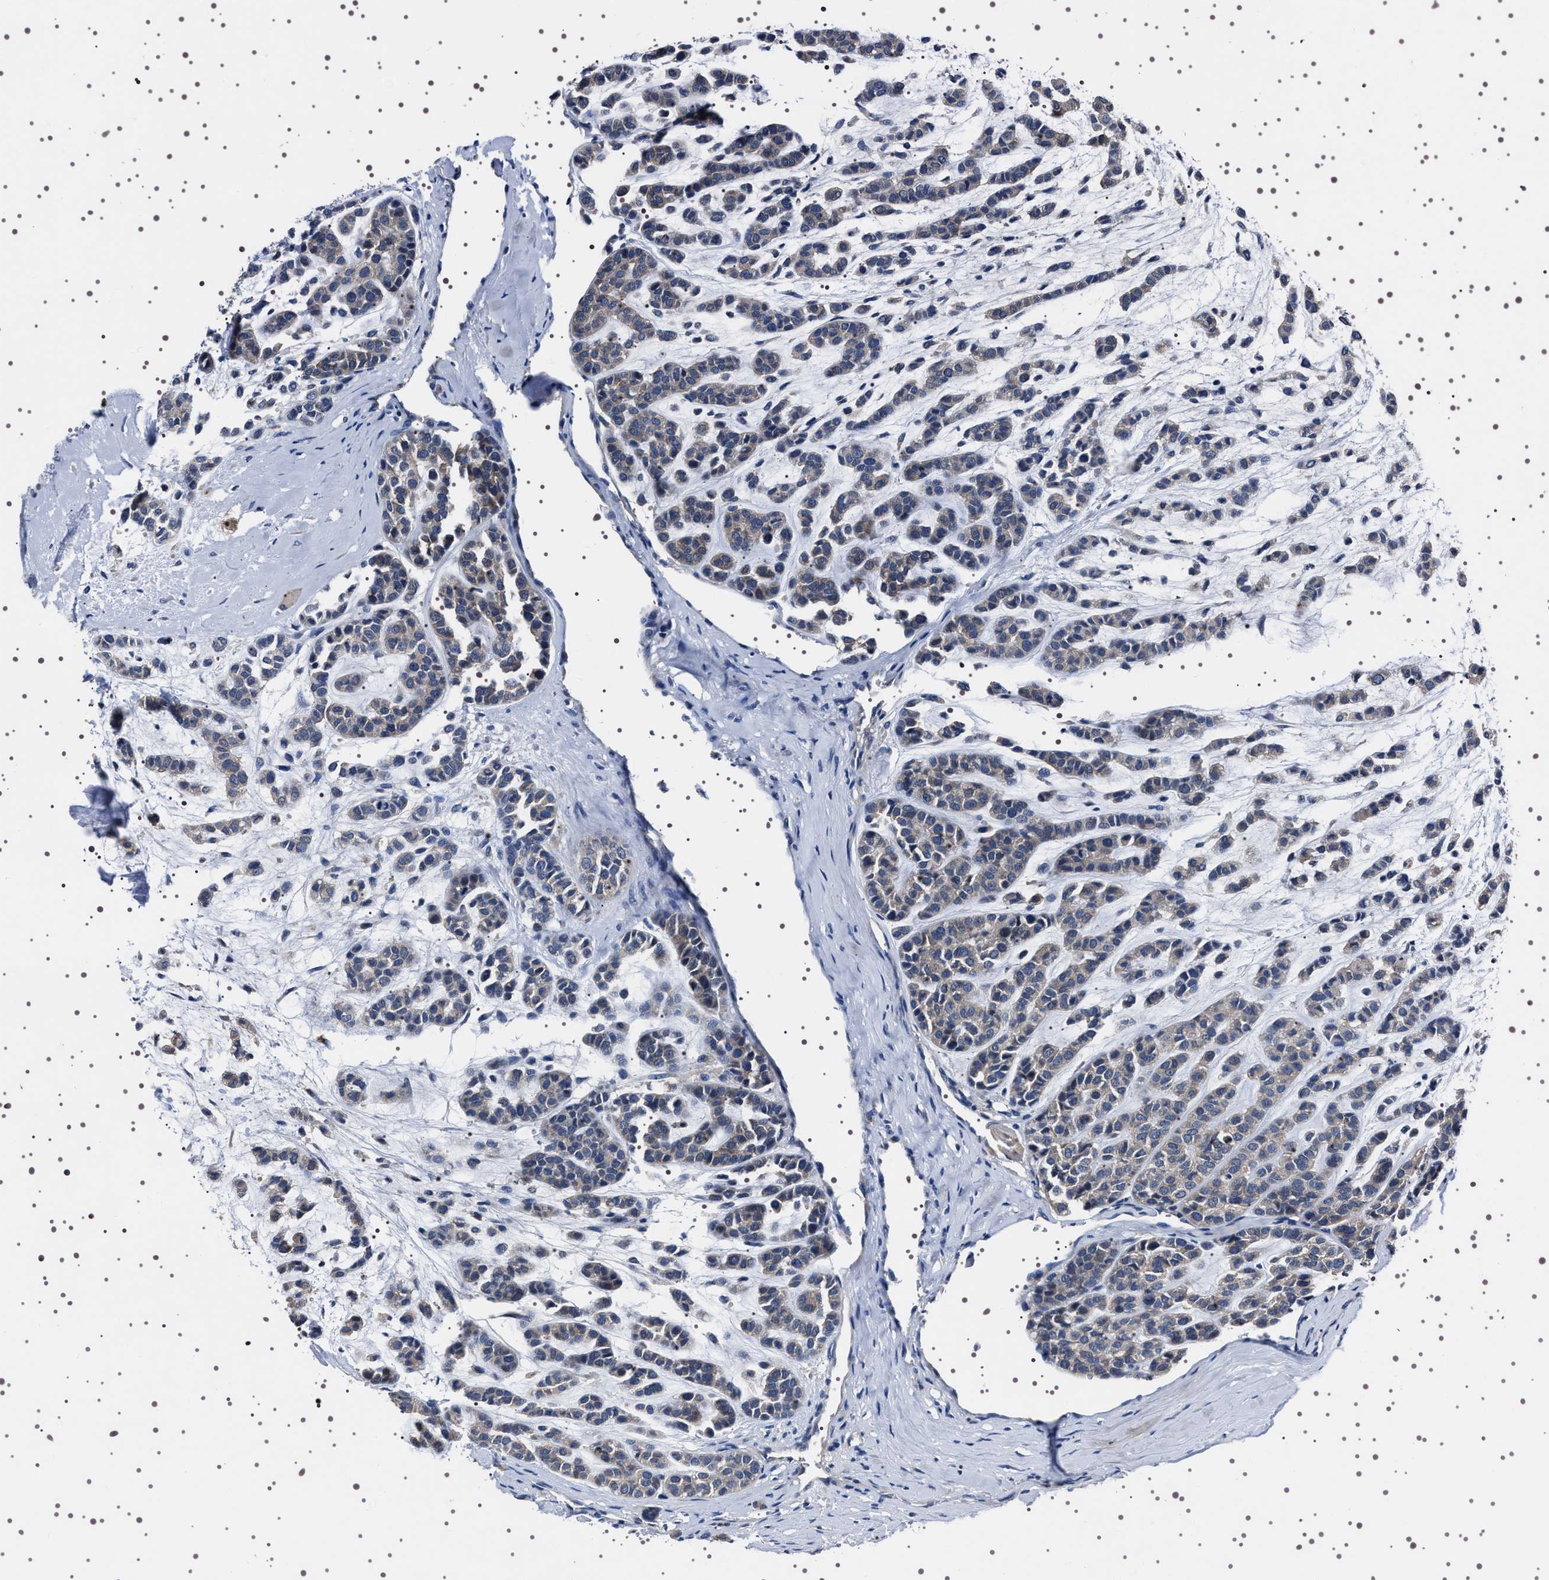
{"staining": {"intensity": "weak", "quantity": ">75%", "location": "cytoplasmic/membranous"}, "tissue": "head and neck cancer", "cell_type": "Tumor cells", "image_type": "cancer", "snomed": [{"axis": "morphology", "description": "Adenocarcinoma, NOS"}, {"axis": "morphology", "description": "Adenoma, NOS"}, {"axis": "topography", "description": "Head-Neck"}], "caption": "Head and neck adenoma was stained to show a protein in brown. There is low levels of weak cytoplasmic/membranous positivity in approximately >75% of tumor cells.", "gene": "TARBP1", "patient": {"sex": "female", "age": 55}}